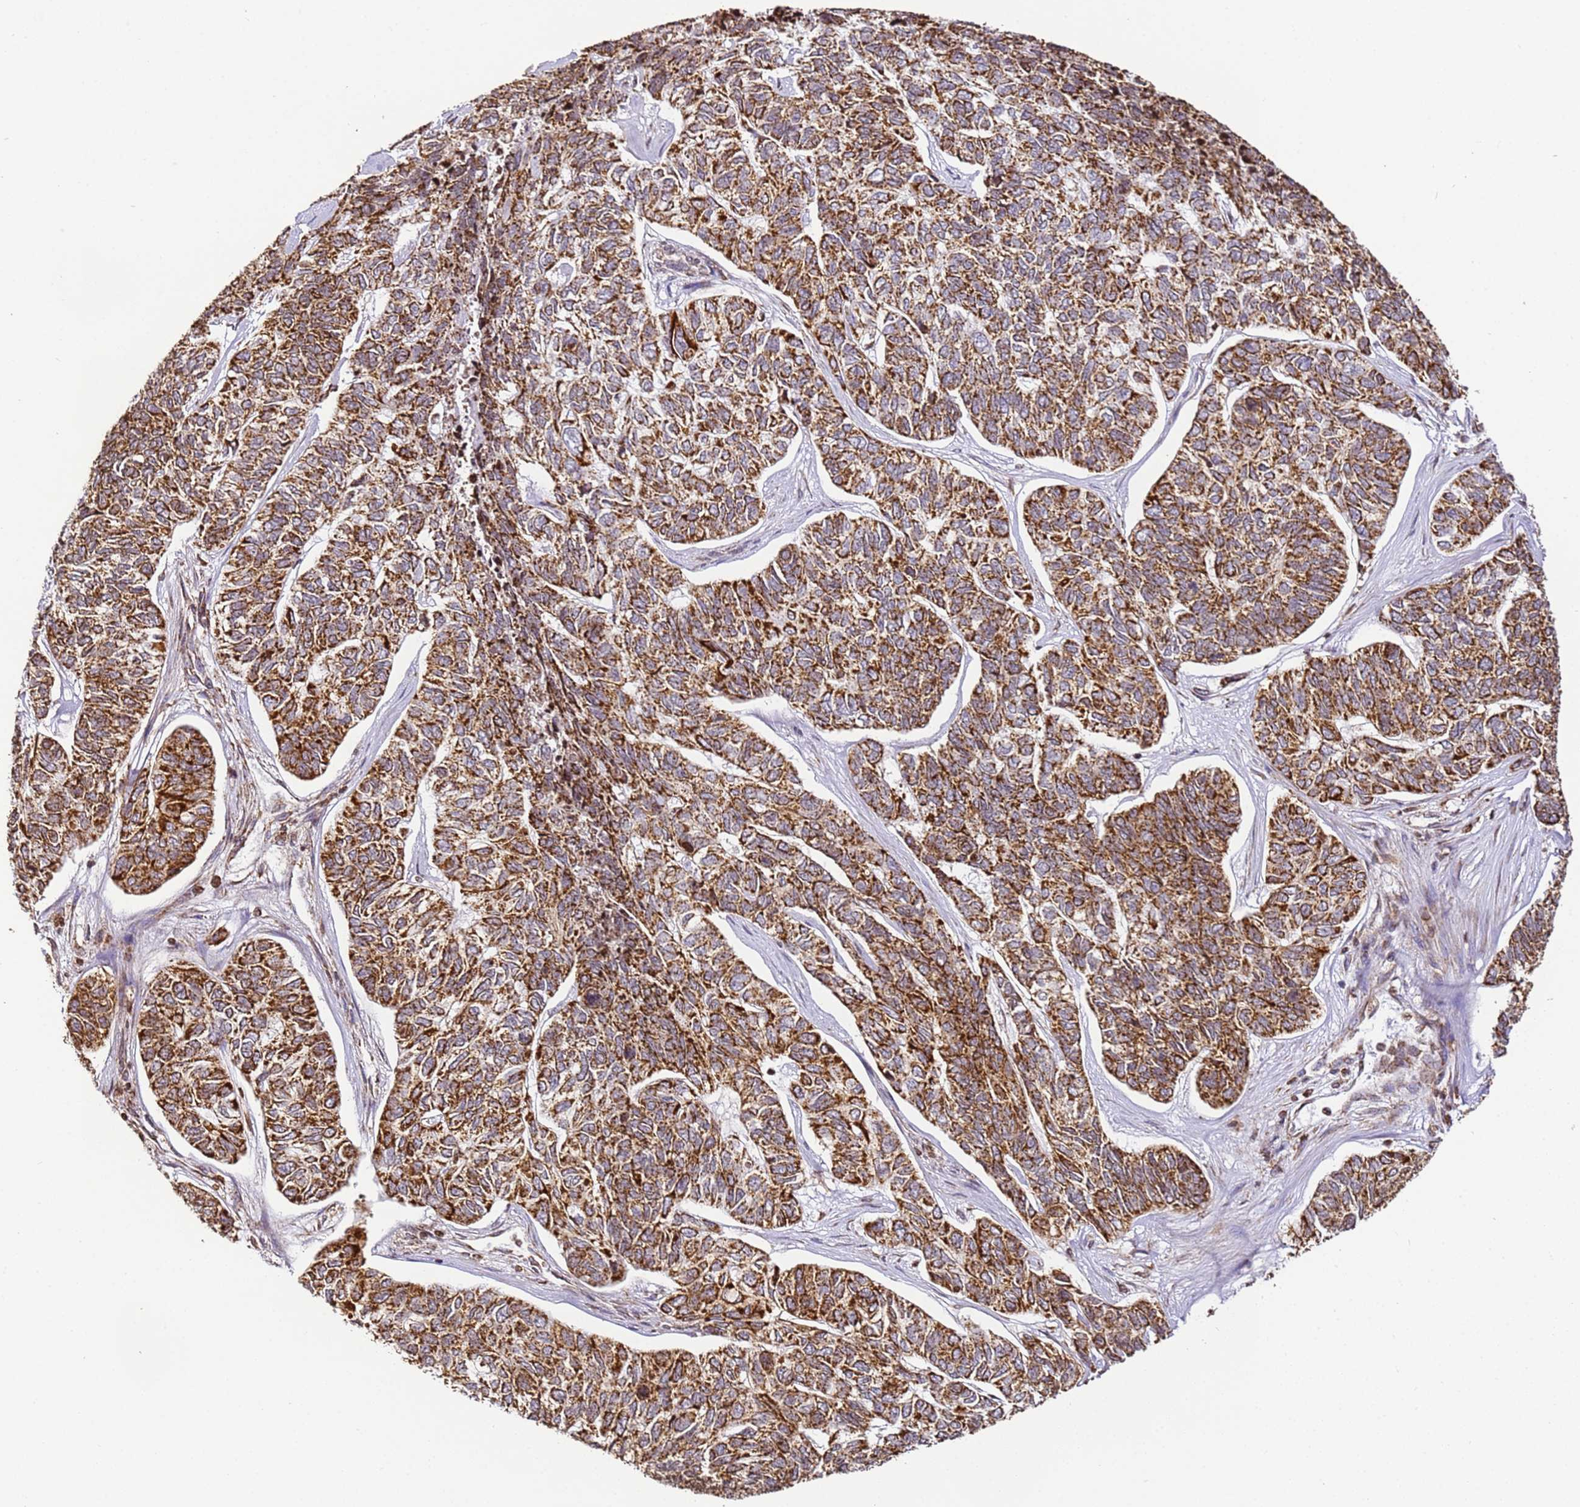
{"staining": {"intensity": "strong", "quantity": ">75%", "location": "cytoplasmic/membranous"}, "tissue": "skin cancer", "cell_type": "Tumor cells", "image_type": "cancer", "snomed": [{"axis": "morphology", "description": "Basal cell carcinoma"}, {"axis": "topography", "description": "Skin"}], "caption": "IHC histopathology image of skin cancer stained for a protein (brown), which demonstrates high levels of strong cytoplasmic/membranous staining in about >75% of tumor cells.", "gene": "HSPE1", "patient": {"sex": "female", "age": 65}}